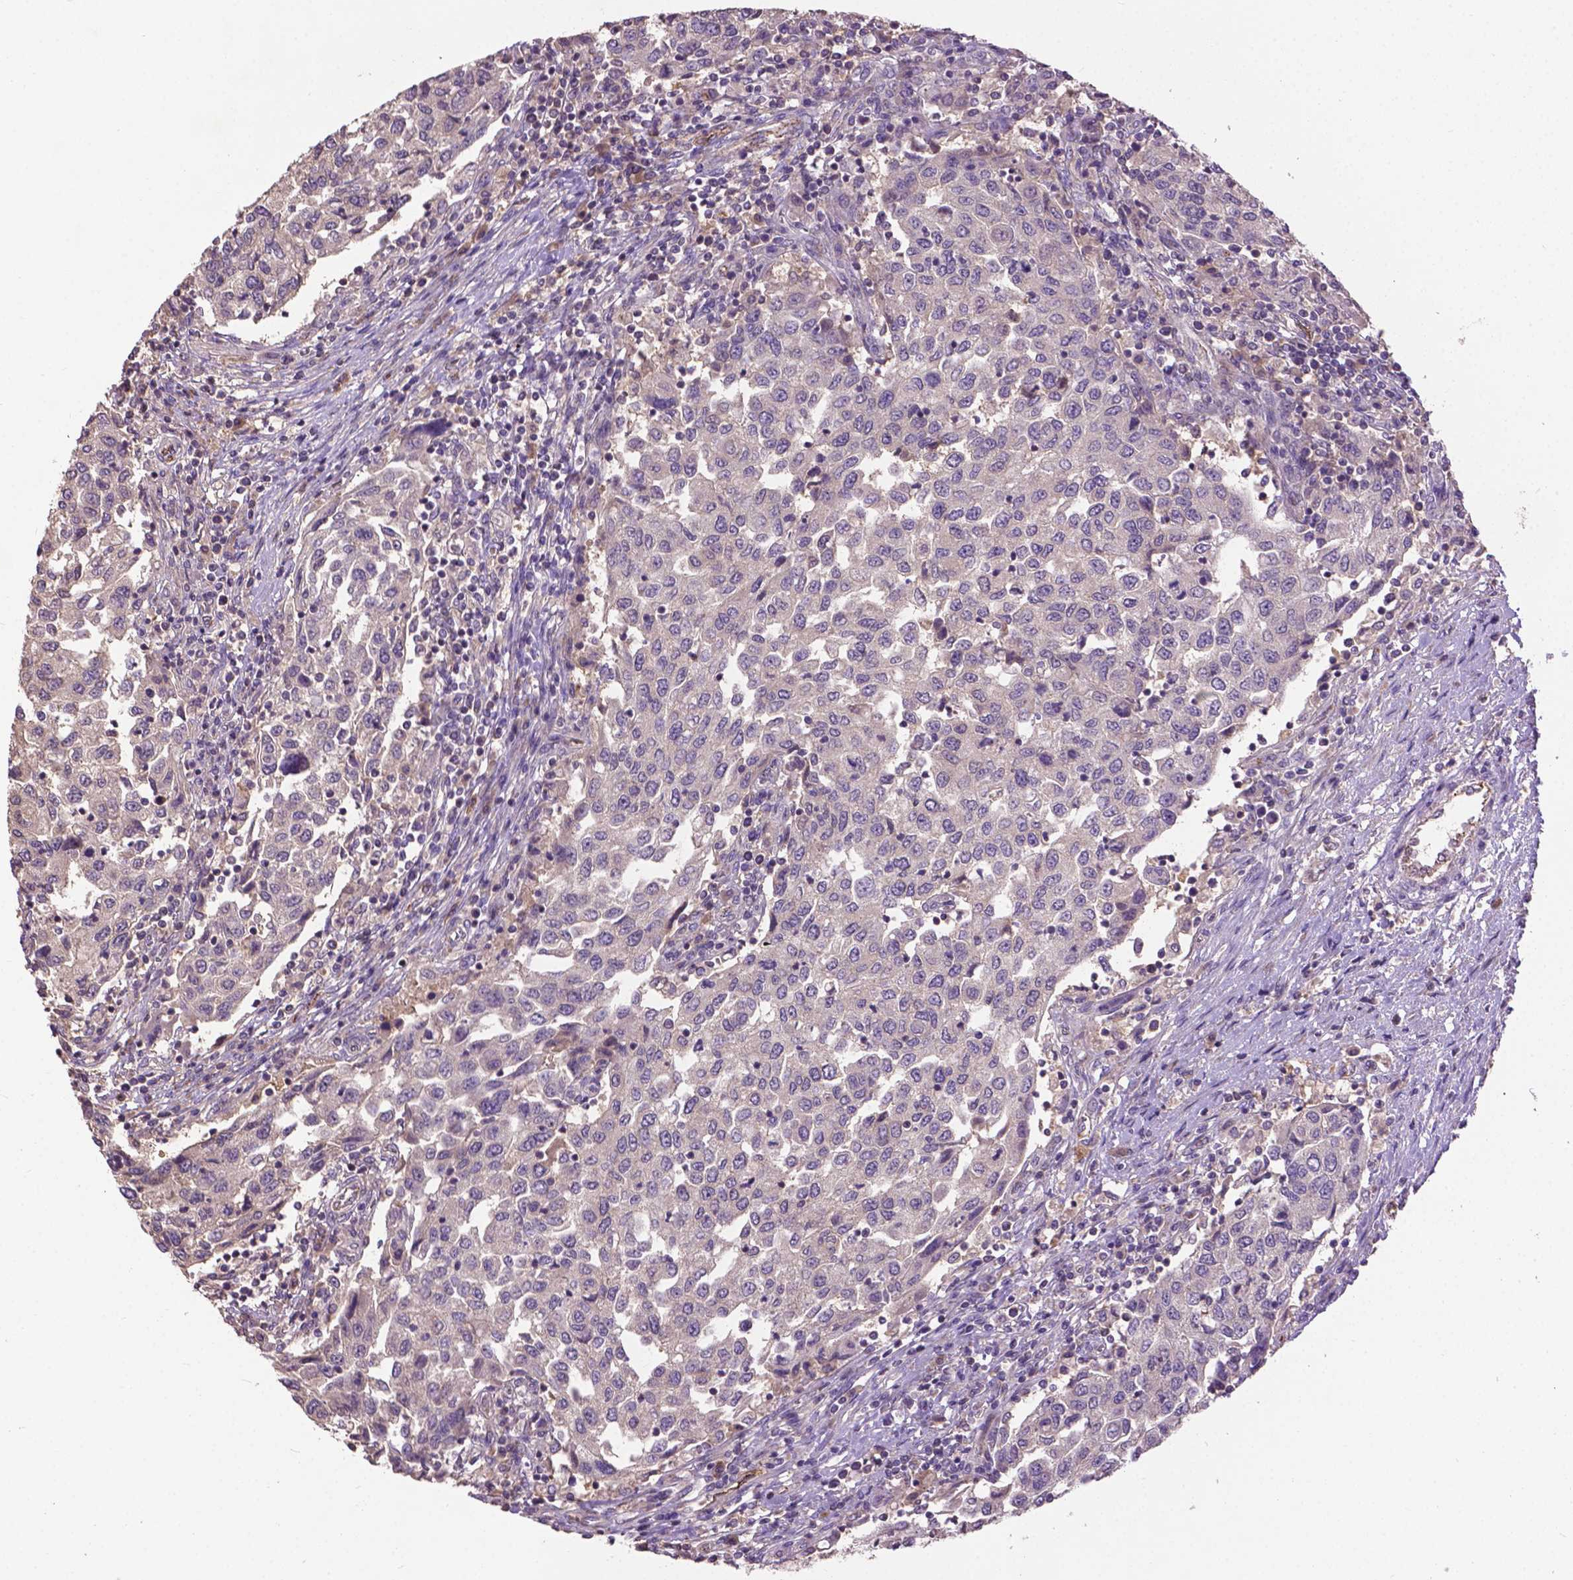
{"staining": {"intensity": "negative", "quantity": "none", "location": "none"}, "tissue": "urothelial cancer", "cell_type": "Tumor cells", "image_type": "cancer", "snomed": [{"axis": "morphology", "description": "Urothelial carcinoma, High grade"}, {"axis": "topography", "description": "Urinary bladder"}], "caption": "Immunohistochemistry (IHC) of human urothelial cancer displays no staining in tumor cells. Nuclei are stained in blue.", "gene": "ZNF337", "patient": {"sex": "female", "age": 78}}